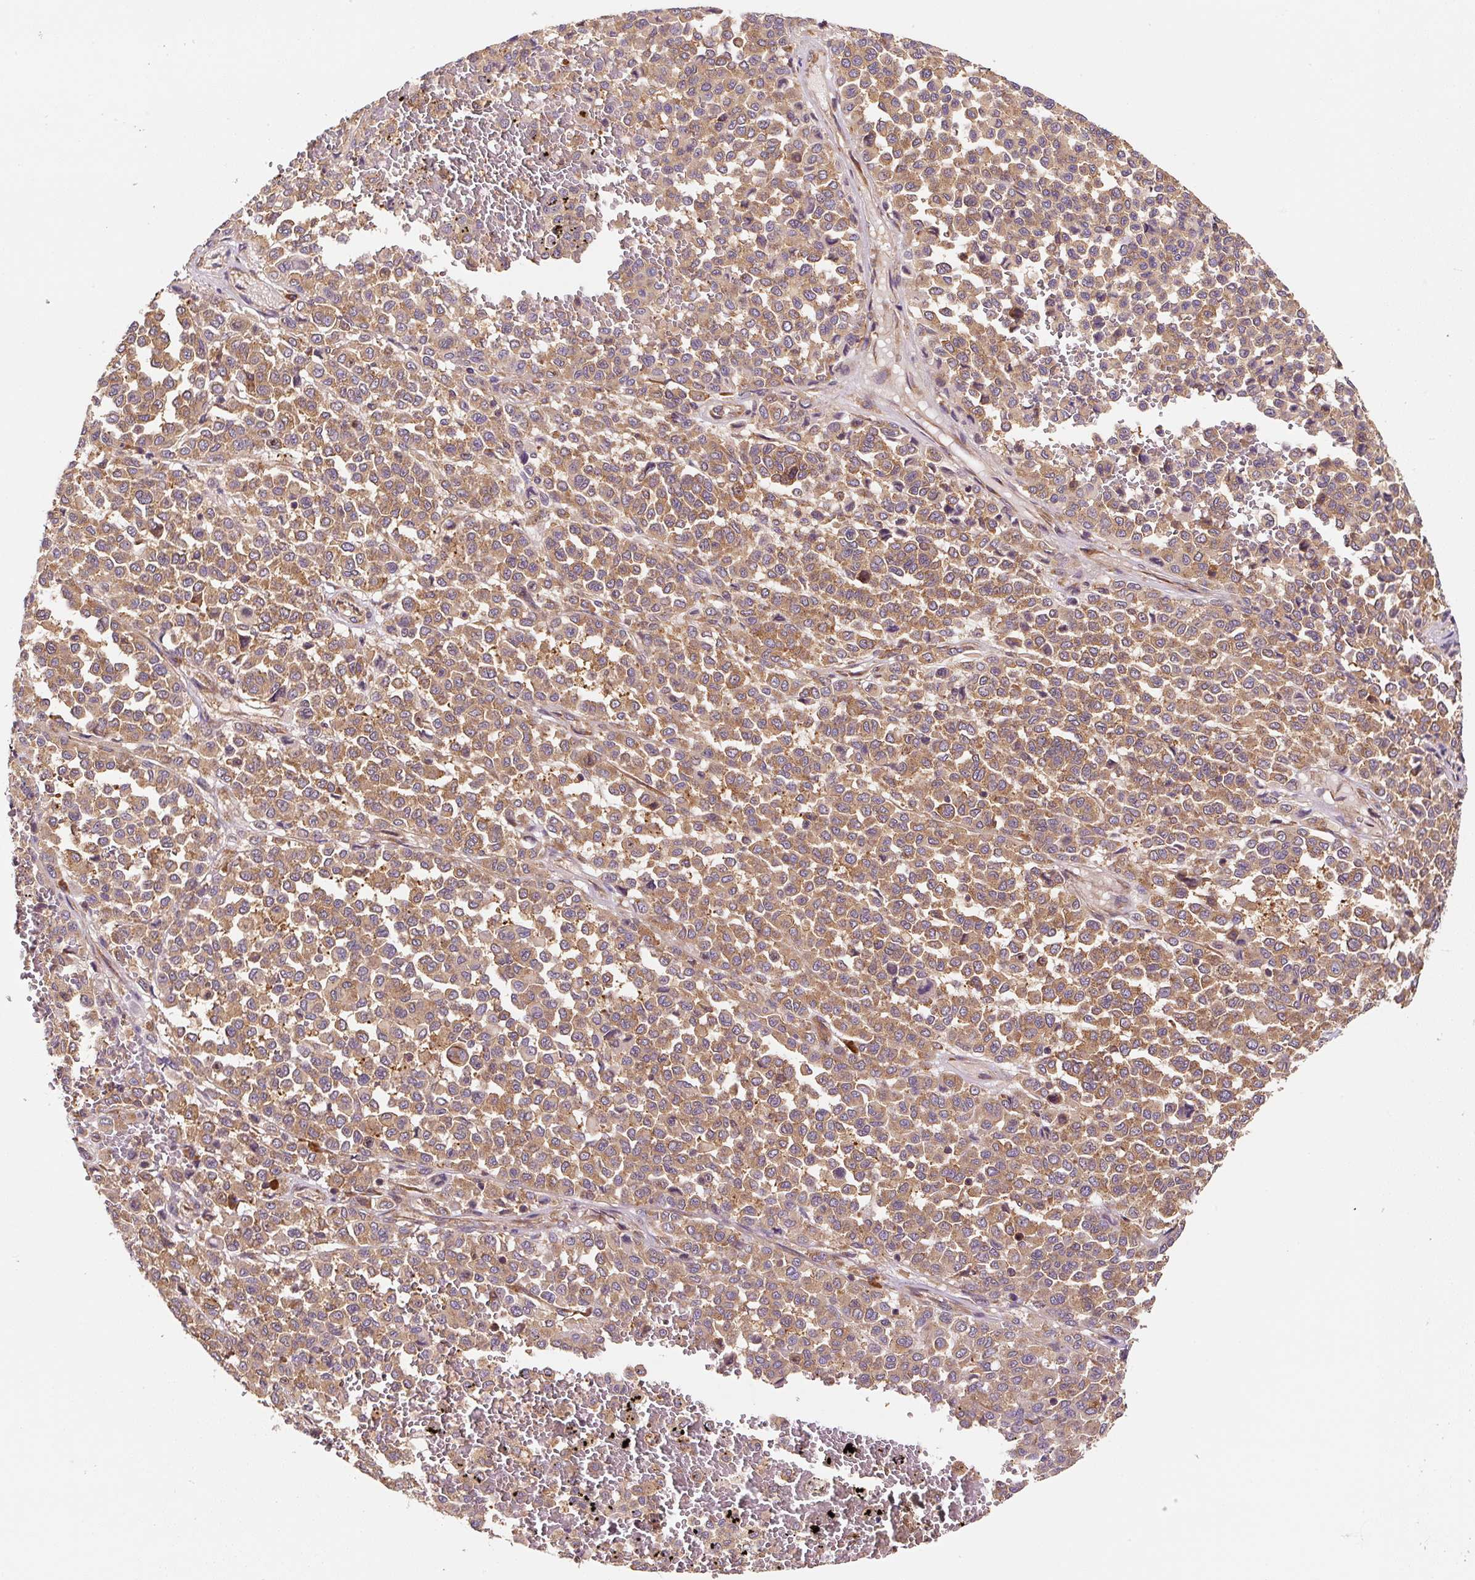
{"staining": {"intensity": "moderate", "quantity": ">75%", "location": "cytoplasmic/membranous"}, "tissue": "melanoma", "cell_type": "Tumor cells", "image_type": "cancer", "snomed": [{"axis": "morphology", "description": "Malignant melanoma, Metastatic site"}, {"axis": "topography", "description": "Pancreas"}], "caption": "Human melanoma stained with a protein marker exhibits moderate staining in tumor cells.", "gene": "EIF2S2", "patient": {"sex": "female", "age": 30}}